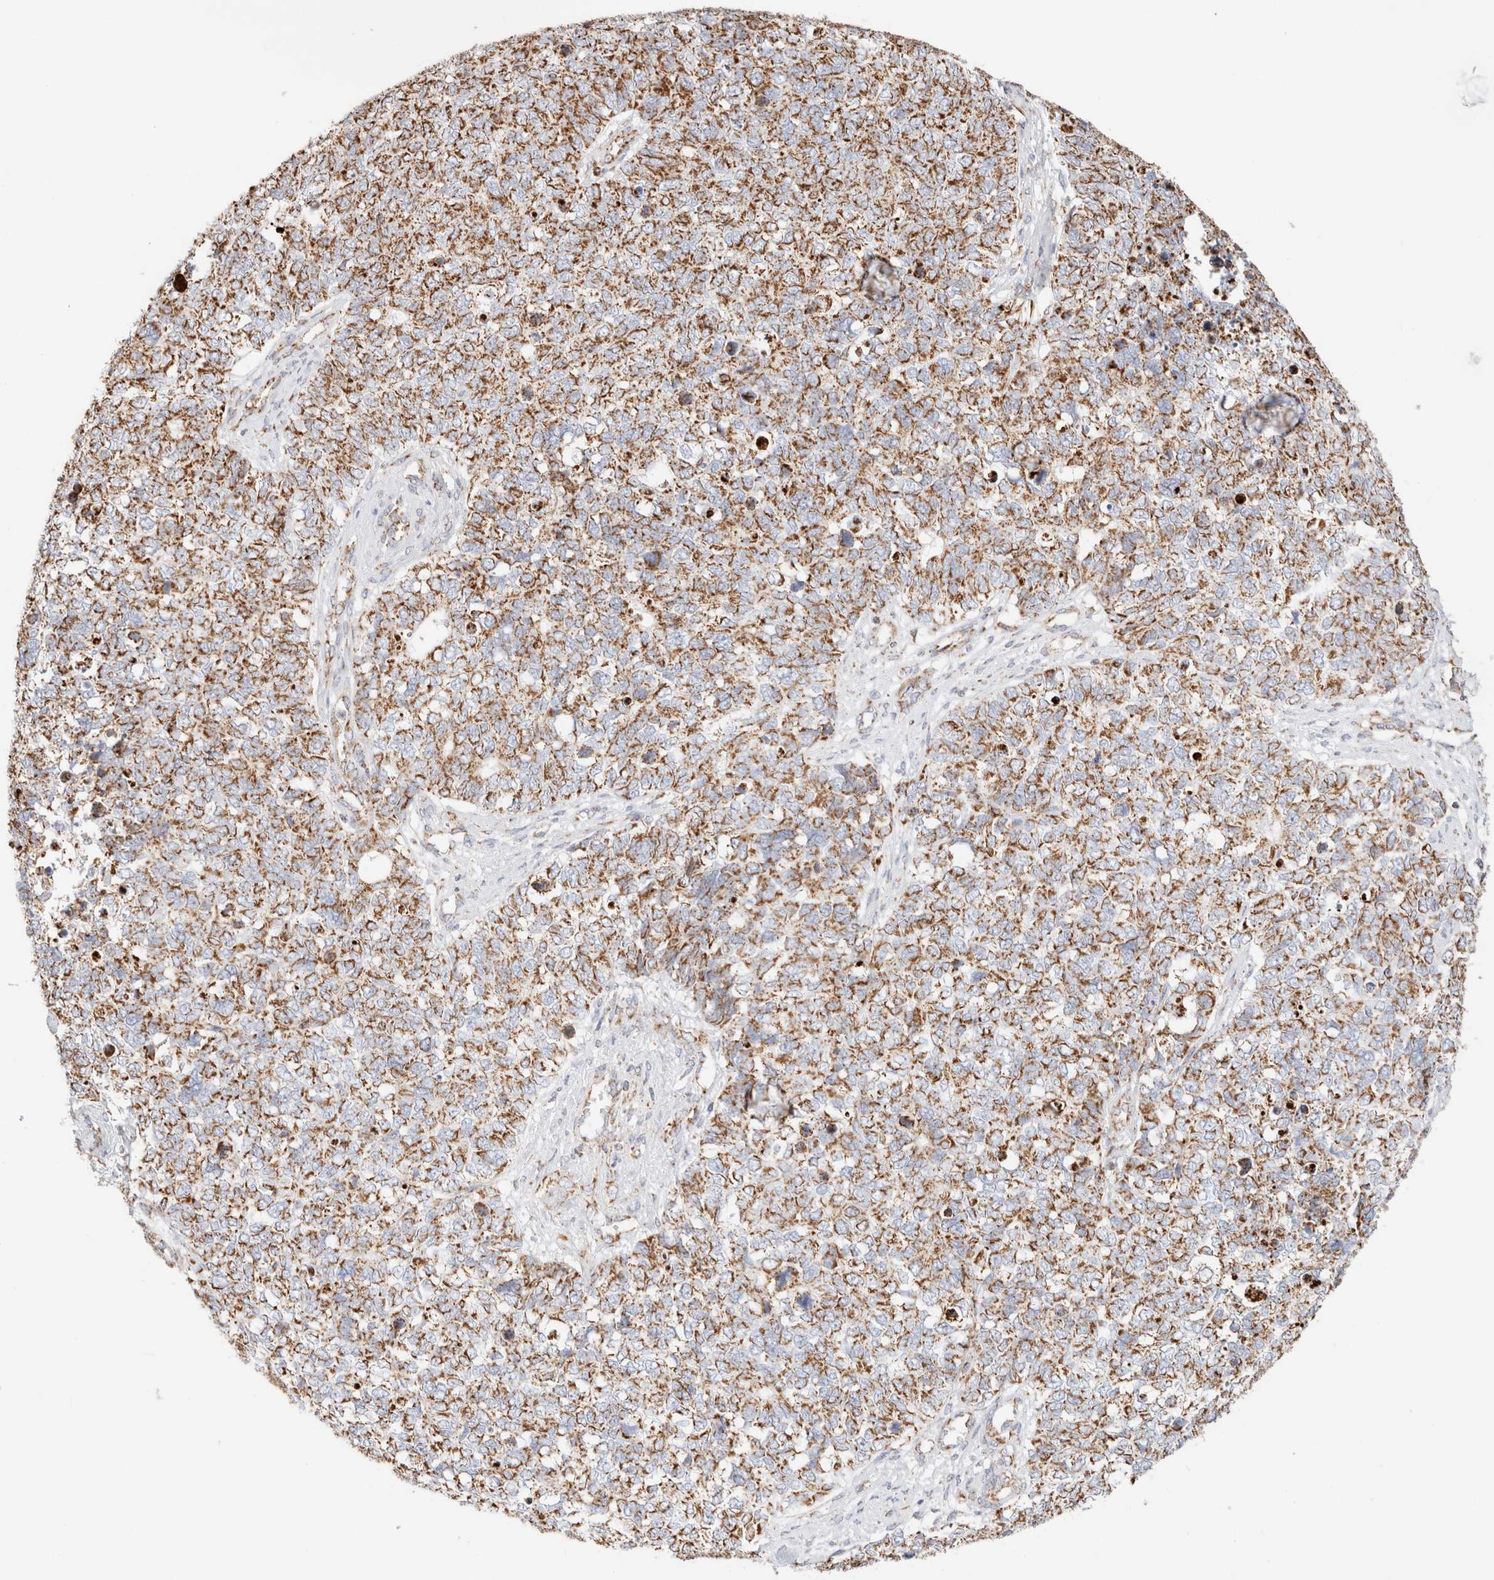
{"staining": {"intensity": "moderate", "quantity": ">75%", "location": "cytoplasmic/membranous"}, "tissue": "cervical cancer", "cell_type": "Tumor cells", "image_type": "cancer", "snomed": [{"axis": "morphology", "description": "Squamous cell carcinoma, NOS"}, {"axis": "topography", "description": "Cervix"}], "caption": "Protein staining of cervical cancer (squamous cell carcinoma) tissue displays moderate cytoplasmic/membranous expression in about >75% of tumor cells.", "gene": "PHB2", "patient": {"sex": "female", "age": 63}}